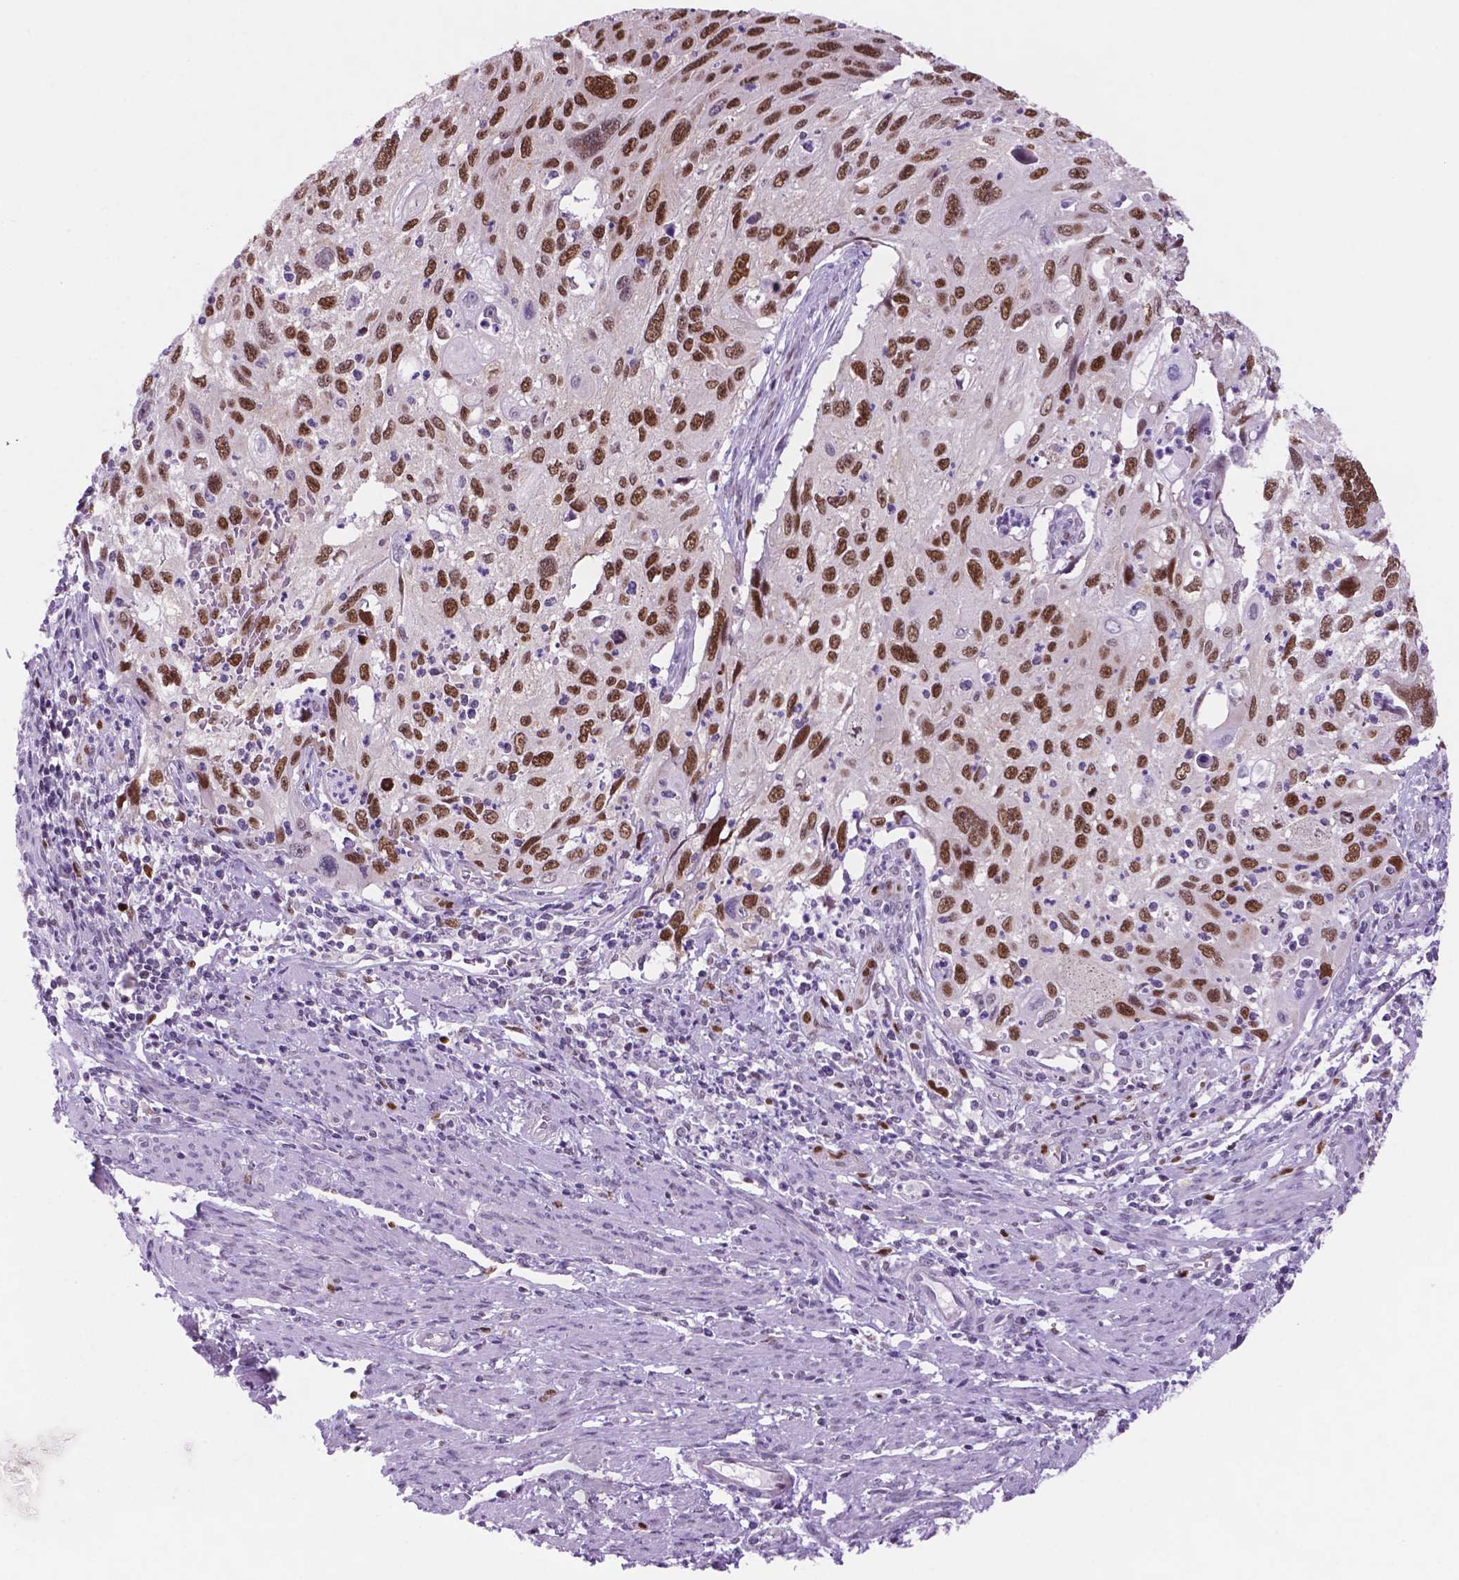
{"staining": {"intensity": "moderate", "quantity": ">75%", "location": "nuclear"}, "tissue": "cervical cancer", "cell_type": "Tumor cells", "image_type": "cancer", "snomed": [{"axis": "morphology", "description": "Squamous cell carcinoma, NOS"}, {"axis": "topography", "description": "Cervix"}], "caption": "This is an image of IHC staining of squamous cell carcinoma (cervical), which shows moderate staining in the nuclear of tumor cells.", "gene": "NCAPH2", "patient": {"sex": "female", "age": 70}}